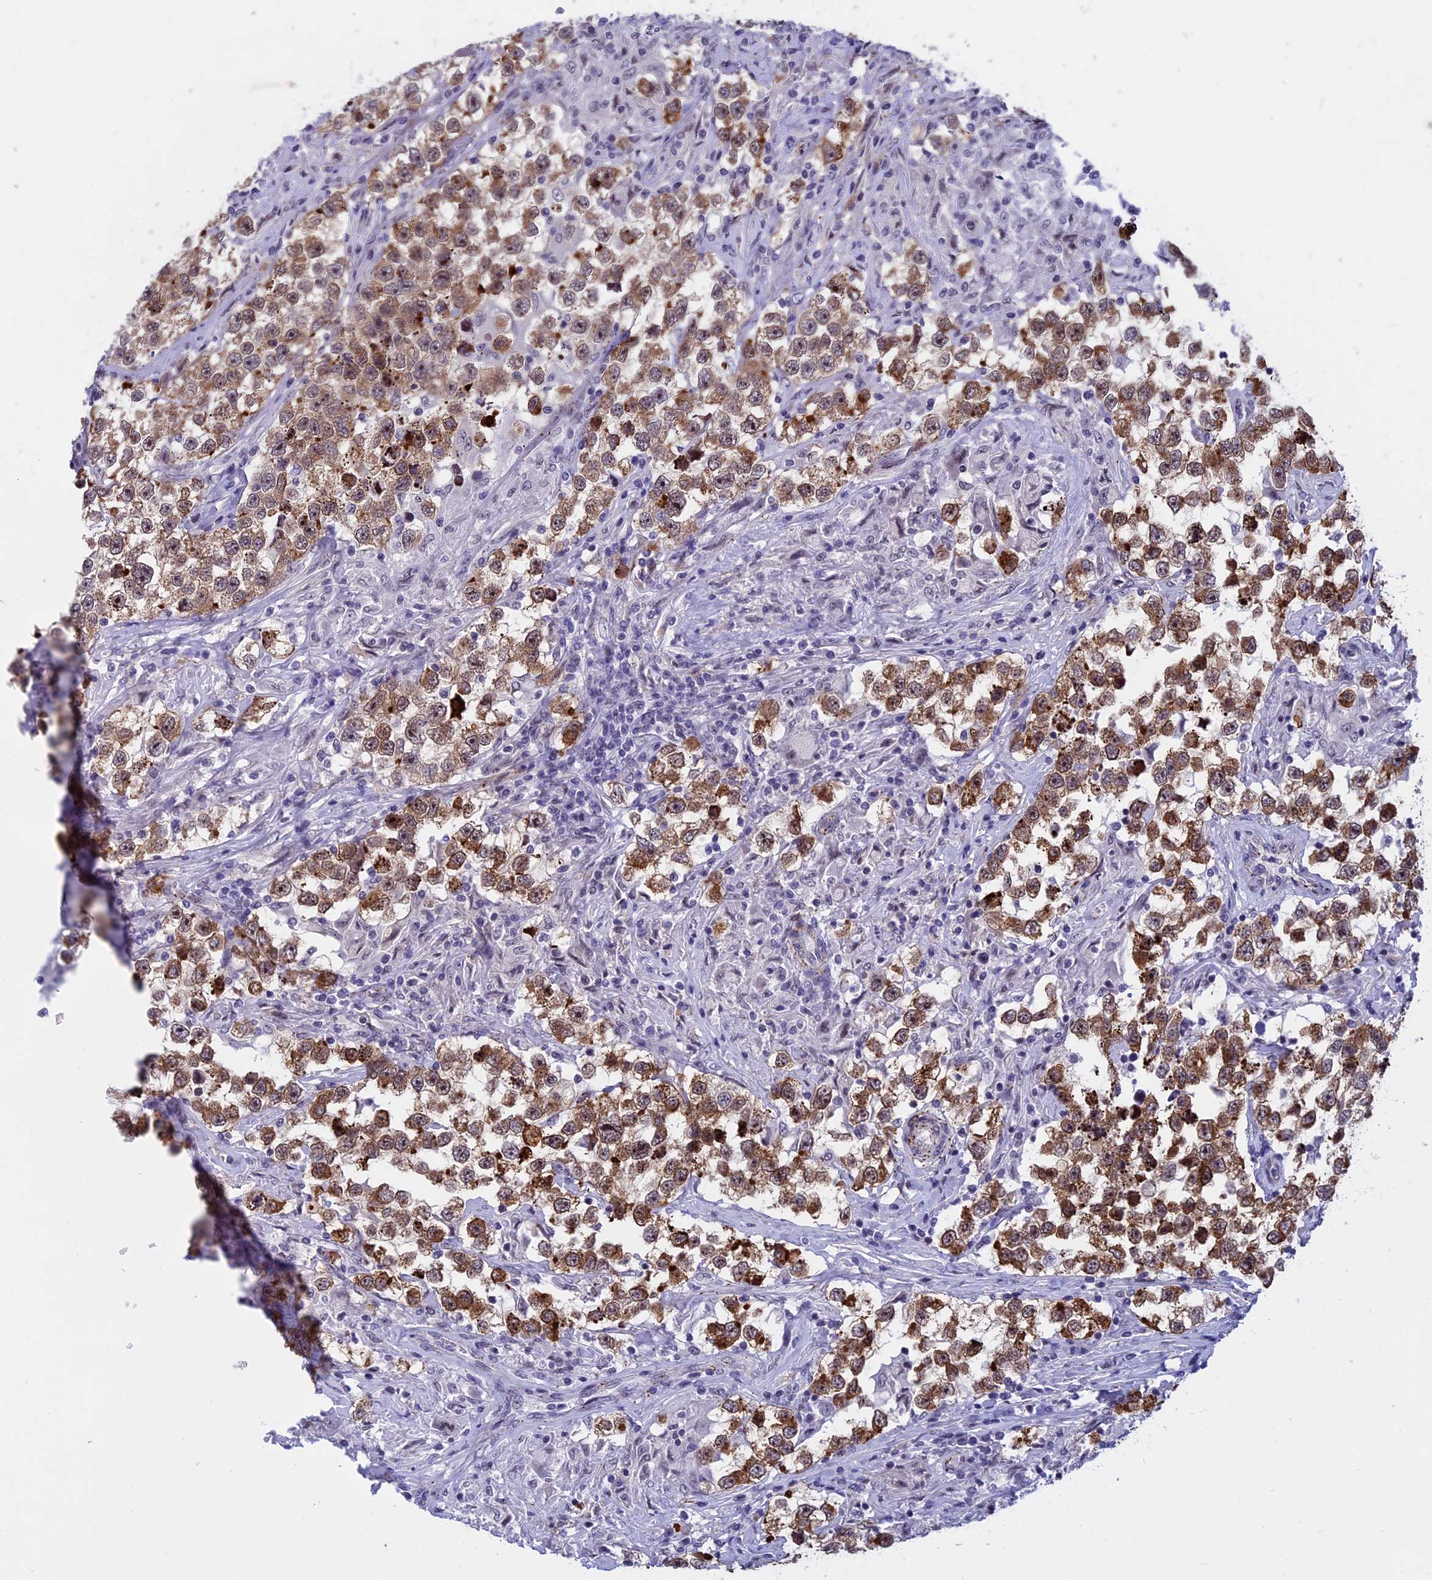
{"staining": {"intensity": "moderate", "quantity": ">75%", "location": "cytoplasmic/membranous,nuclear"}, "tissue": "testis cancer", "cell_type": "Tumor cells", "image_type": "cancer", "snomed": [{"axis": "morphology", "description": "Seminoma, NOS"}, {"axis": "topography", "description": "Testis"}], "caption": "Seminoma (testis) stained for a protein (brown) demonstrates moderate cytoplasmic/membranous and nuclear positive staining in approximately >75% of tumor cells.", "gene": "NIPBL", "patient": {"sex": "male", "age": 46}}